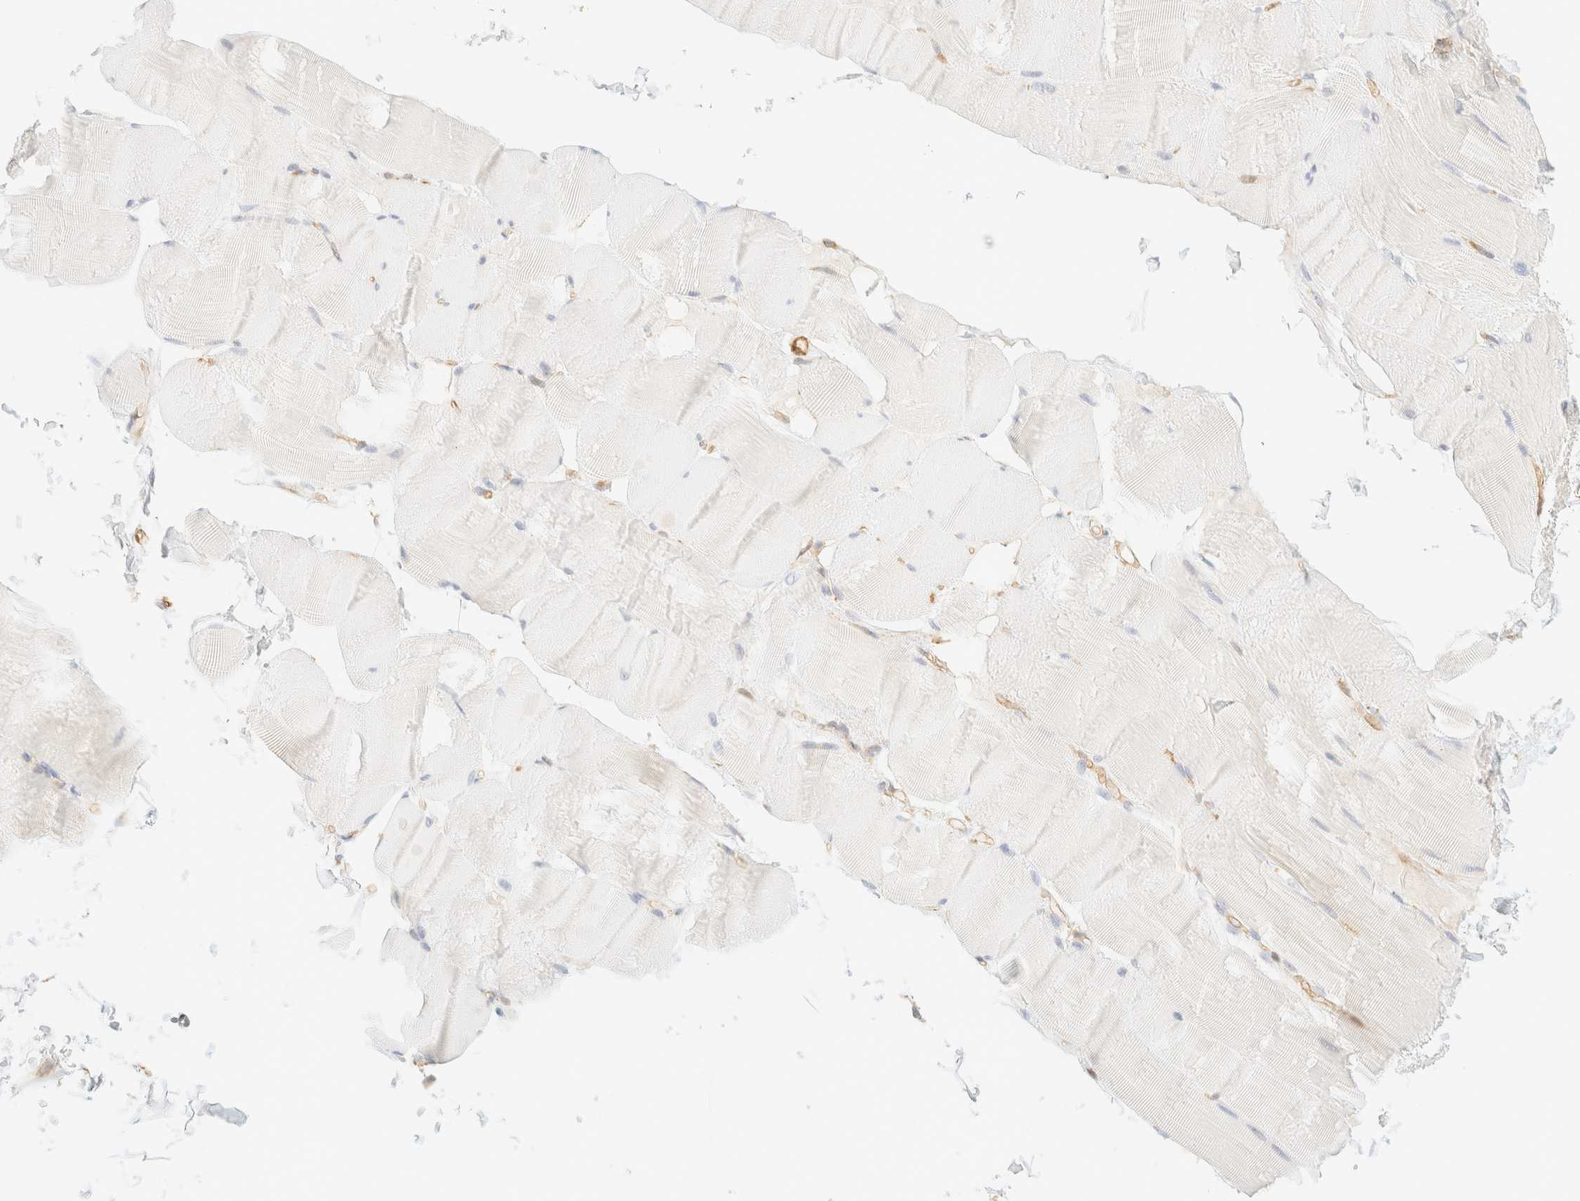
{"staining": {"intensity": "negative", "quantity": "none", "location": "none"}, "tissue": "skeletal muscle", "cell_type": "Myocytes", "image_type": "normal", "snomed": [{"axis": "morphology", "description": "Normal tissue, NOS"}, {"axis": "topography", "description": "Skin"}, {"axis": "topography", "description": "Skeletal muscle"}], "caption": "Skeletal muscle stained for a protein using immunohistochemistry exhibits no expression myocytes.", "gene": "OTOP2", "patient": {"sex": "male", "age": 83}}